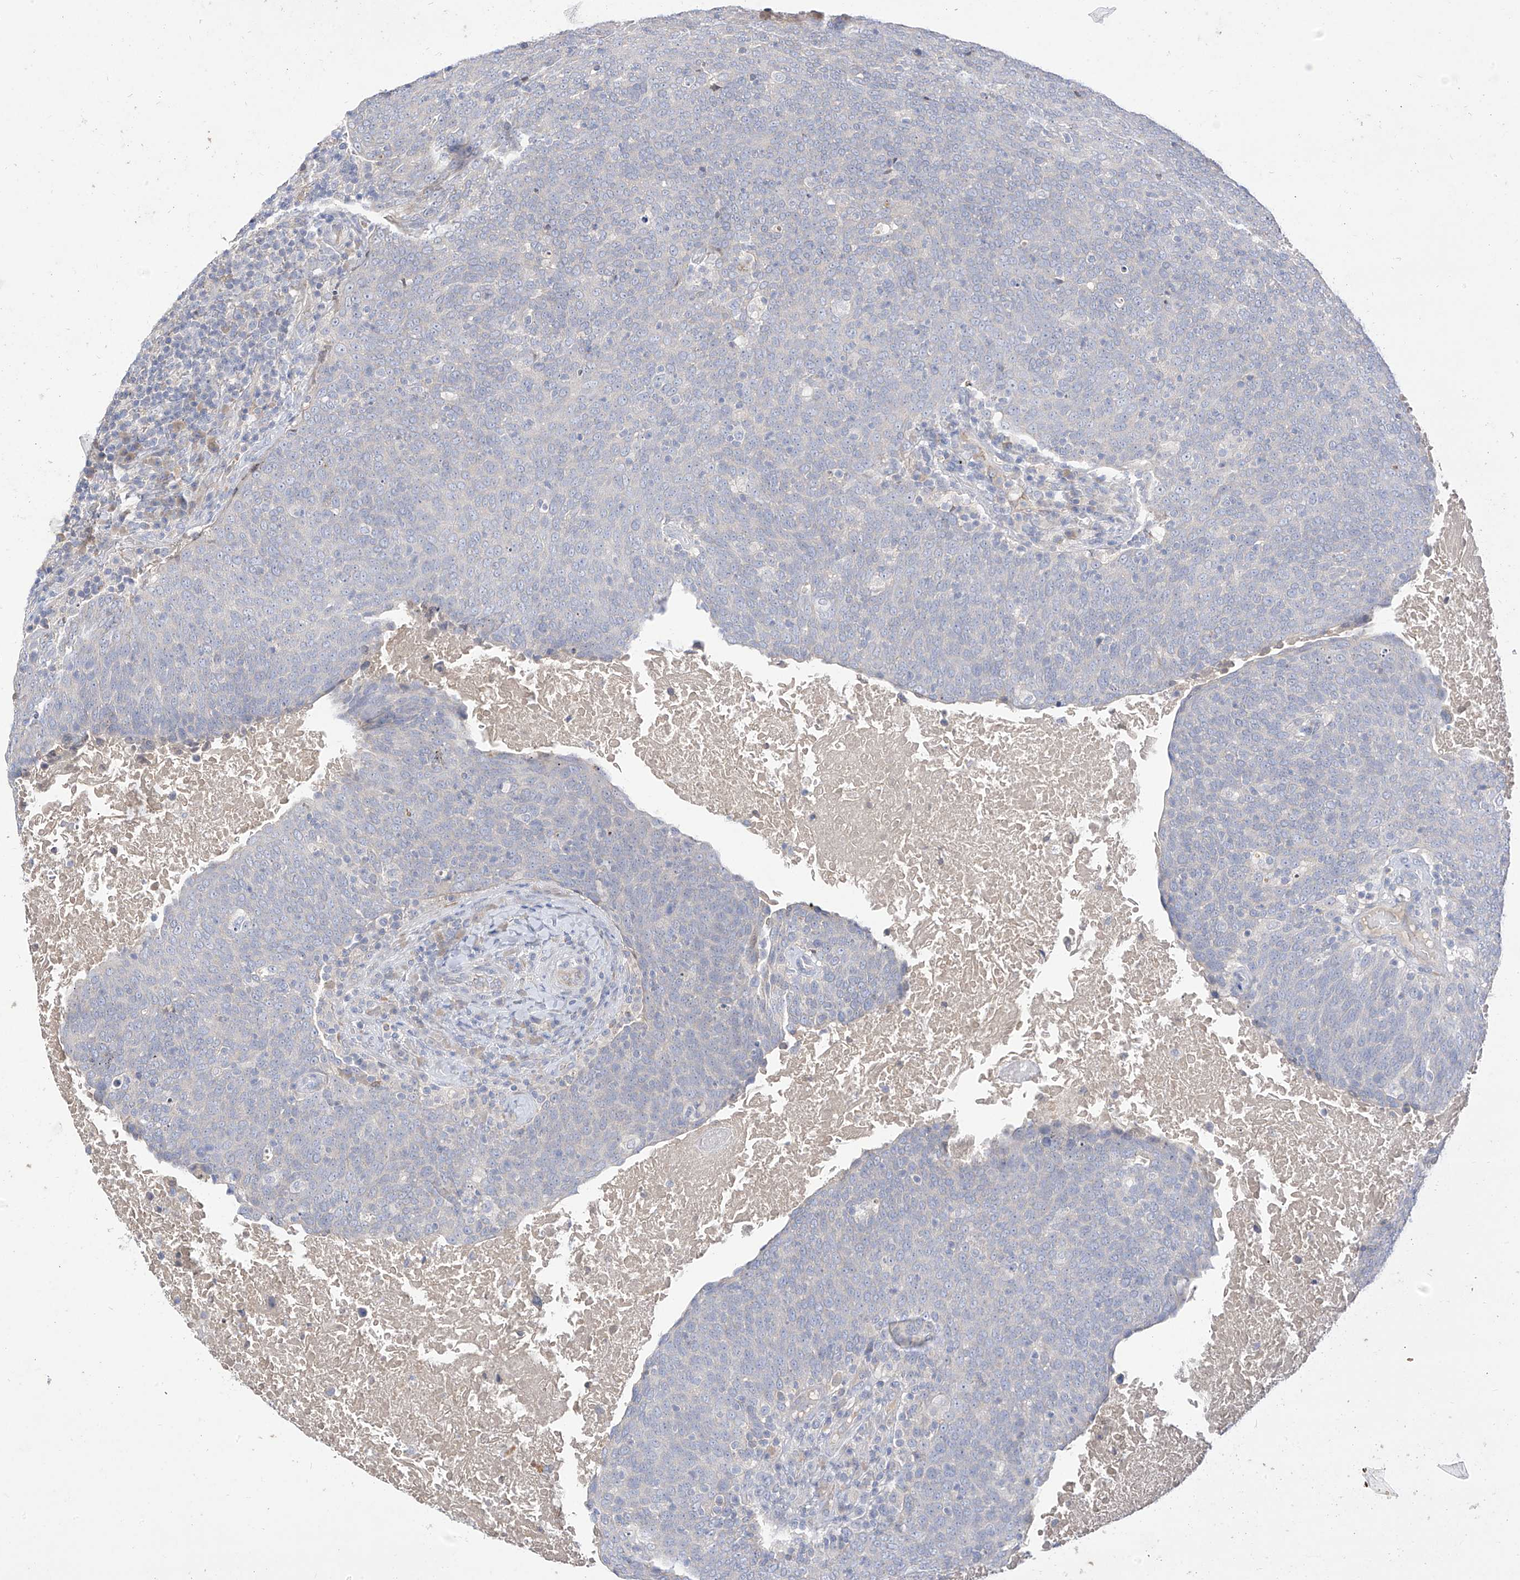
{"staining": {"intensity": "negative", "quantity": "none", "location": "none"}, "tissue": "head and neck cancer", "cell_type": "Tumor cells", "image_type": "cancer", "snomed": [{"axis": "morphology", "description": "Squamous cell carcinoma, NOS"}, {"axis": "morphology", "description": "Squamous cell carcinoma, metastatic, NOS"}, {"axis": "topography", "description": "Lymph node"}, {"axis": "topography", "description": "Head-Neck"}], "caption": "IHC histopathology image of neoplastic tissue: squamous cell carcinoma (head and neck) stained with DAB (3,3'-diaminobenzidine) shows no significant protein positivity in tumor cells.", "gene": "RASA2", "patient": {"sex": "male", "age": 62}}